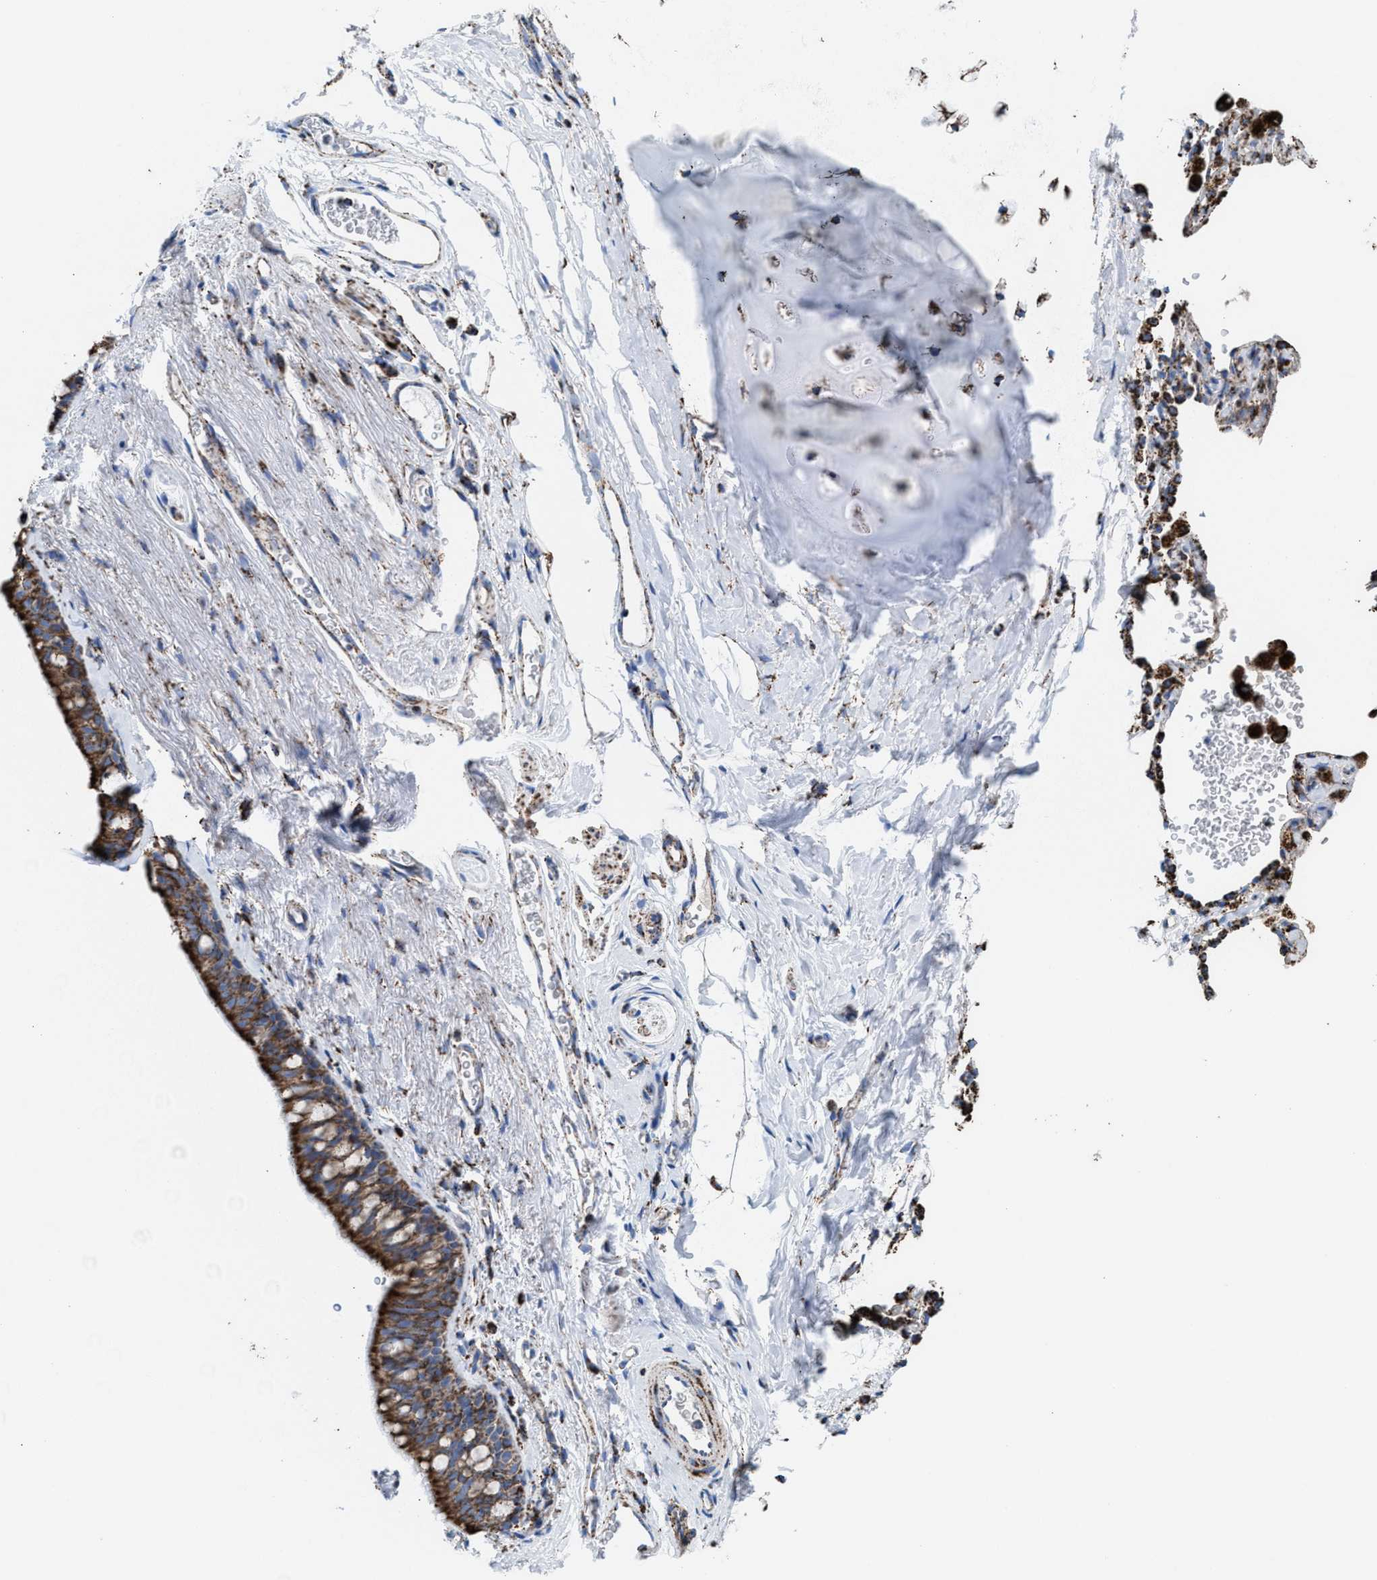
{"staining": {"intensity": "strong", "quantity": ">75%", "location": "cytoplasmic/membranous"}, "tissue": "bronchus", "cell_type": "Respiratory epithelial cells", "image_type": "normal", "snomed": [{"axis": "morphology", "description": "Normal tissue, NOS"}, {"axis": "topography", "description": "Cartilage tissue"}, {"axis": "topography", "description": "Bronchus"}], "caption": "This image exhibits IHC staining of unremarkable human bronchus, with high strong cytoplasmic/membranous staining in about >75% of respiratory epithelial cells.", "gene": "ECHS1", "patient": {"sex": "female", "age": 53}}